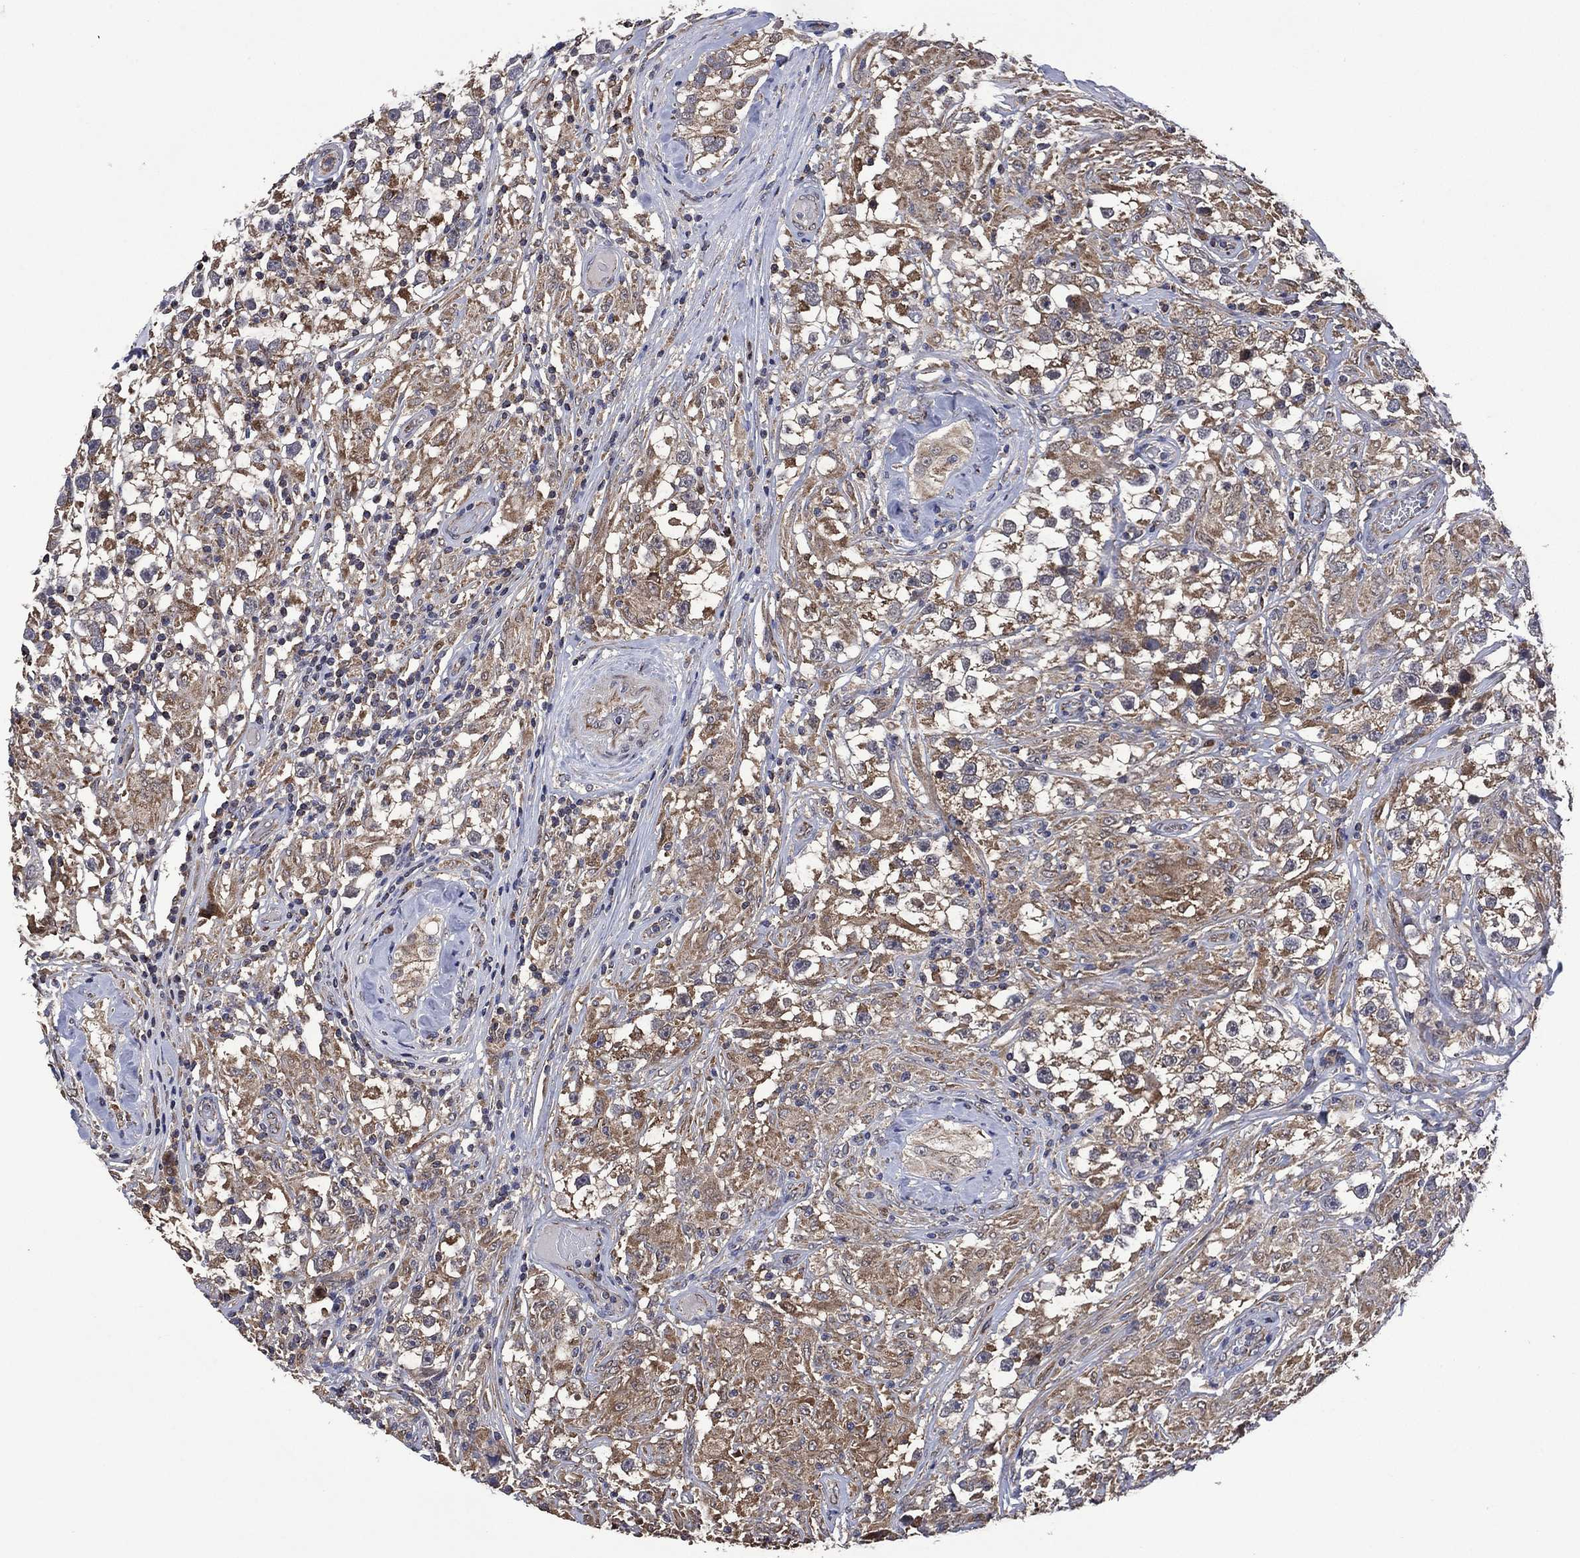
{"staining": {"intensity": "weak", "quantity": ">75%", "location": "cytoplasmic/membranous"}, "tissue": "testis cancer", "cell_type": "Tumor cells", "image_type": "cancer", "snomed": [{"axis": "morphology", "description": "Seminoma, NOS"}, {"axis": "topography", "description": "Testis"}], "caption": "DAB (3,3'-diaminobenzidine) immunohistochemical staining of human testis seminoma shows weak cytoplasmic/membranous protein expression in about >75% of tumor cells.", "gene": "HTD2", "patient": {"sex": "male", "age": 46}}